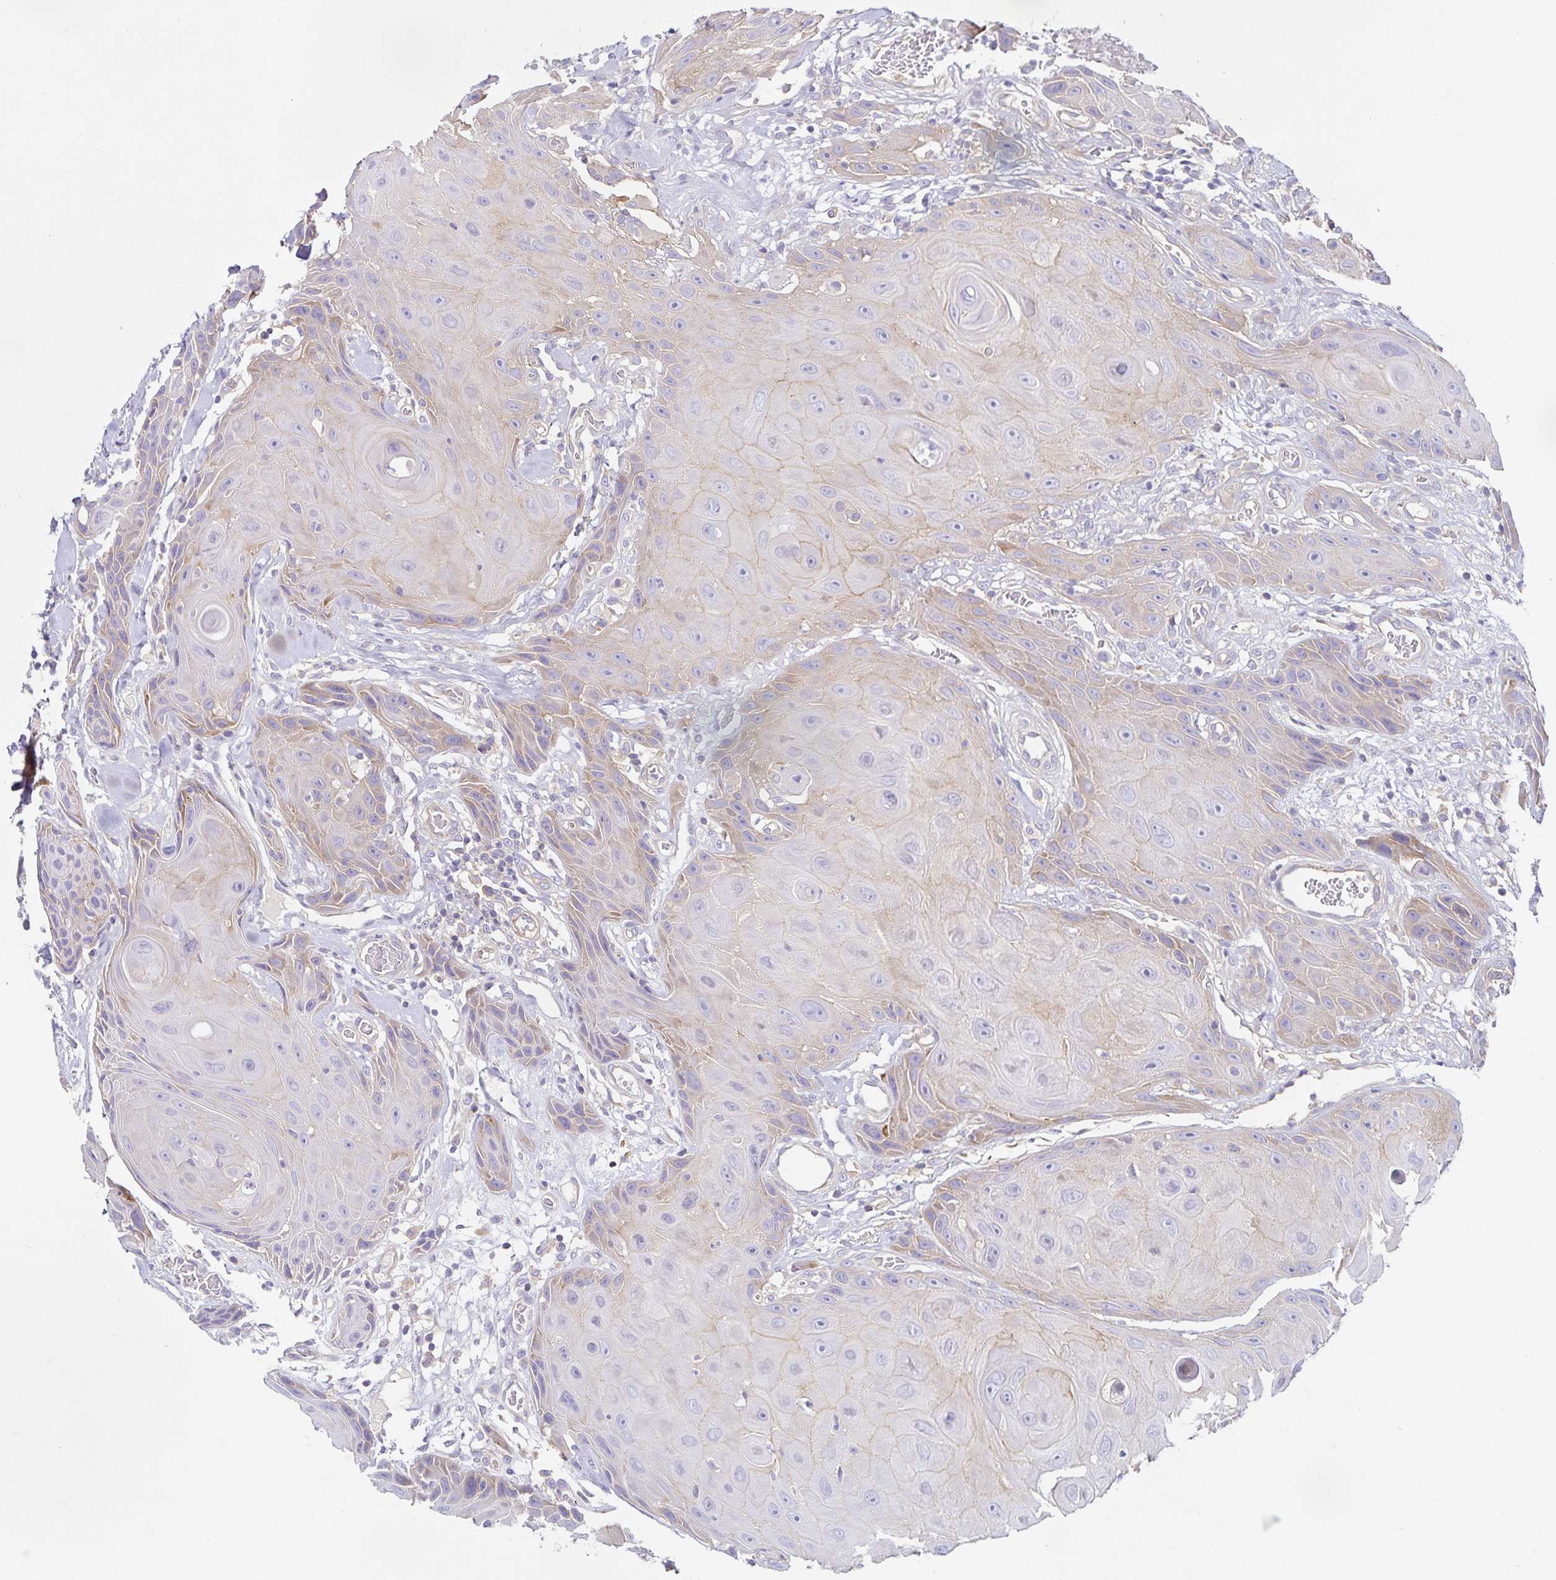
{"staining": {"intensity": "weak", "quantity": "<25%", "location": "cytoplasmic/membranous"}, "tissue": "head and neck cancer", "cell_type": "Tumor cells", "image_type": "cancer", "snomed": [{"axis": "morphology", "description": "Squamous cell carcinoma, NOS"}, {"axis": "topography", "description": "Oral tissue"}, {"axis": "topography", "description": "Head-Neck"}], "caption": "The immunohistochemistry (IHC) micrograph has no significant staining in tumor cells of squamous cell carcinoma (head and neck) tissue. (Stains: DAB immunohistochemistry with hematoxylin counter stain, Microscopy: brightfield microscopy at high magnification).", "gene": "METTL22", "patient": {"sex": "male", "age": 49}}